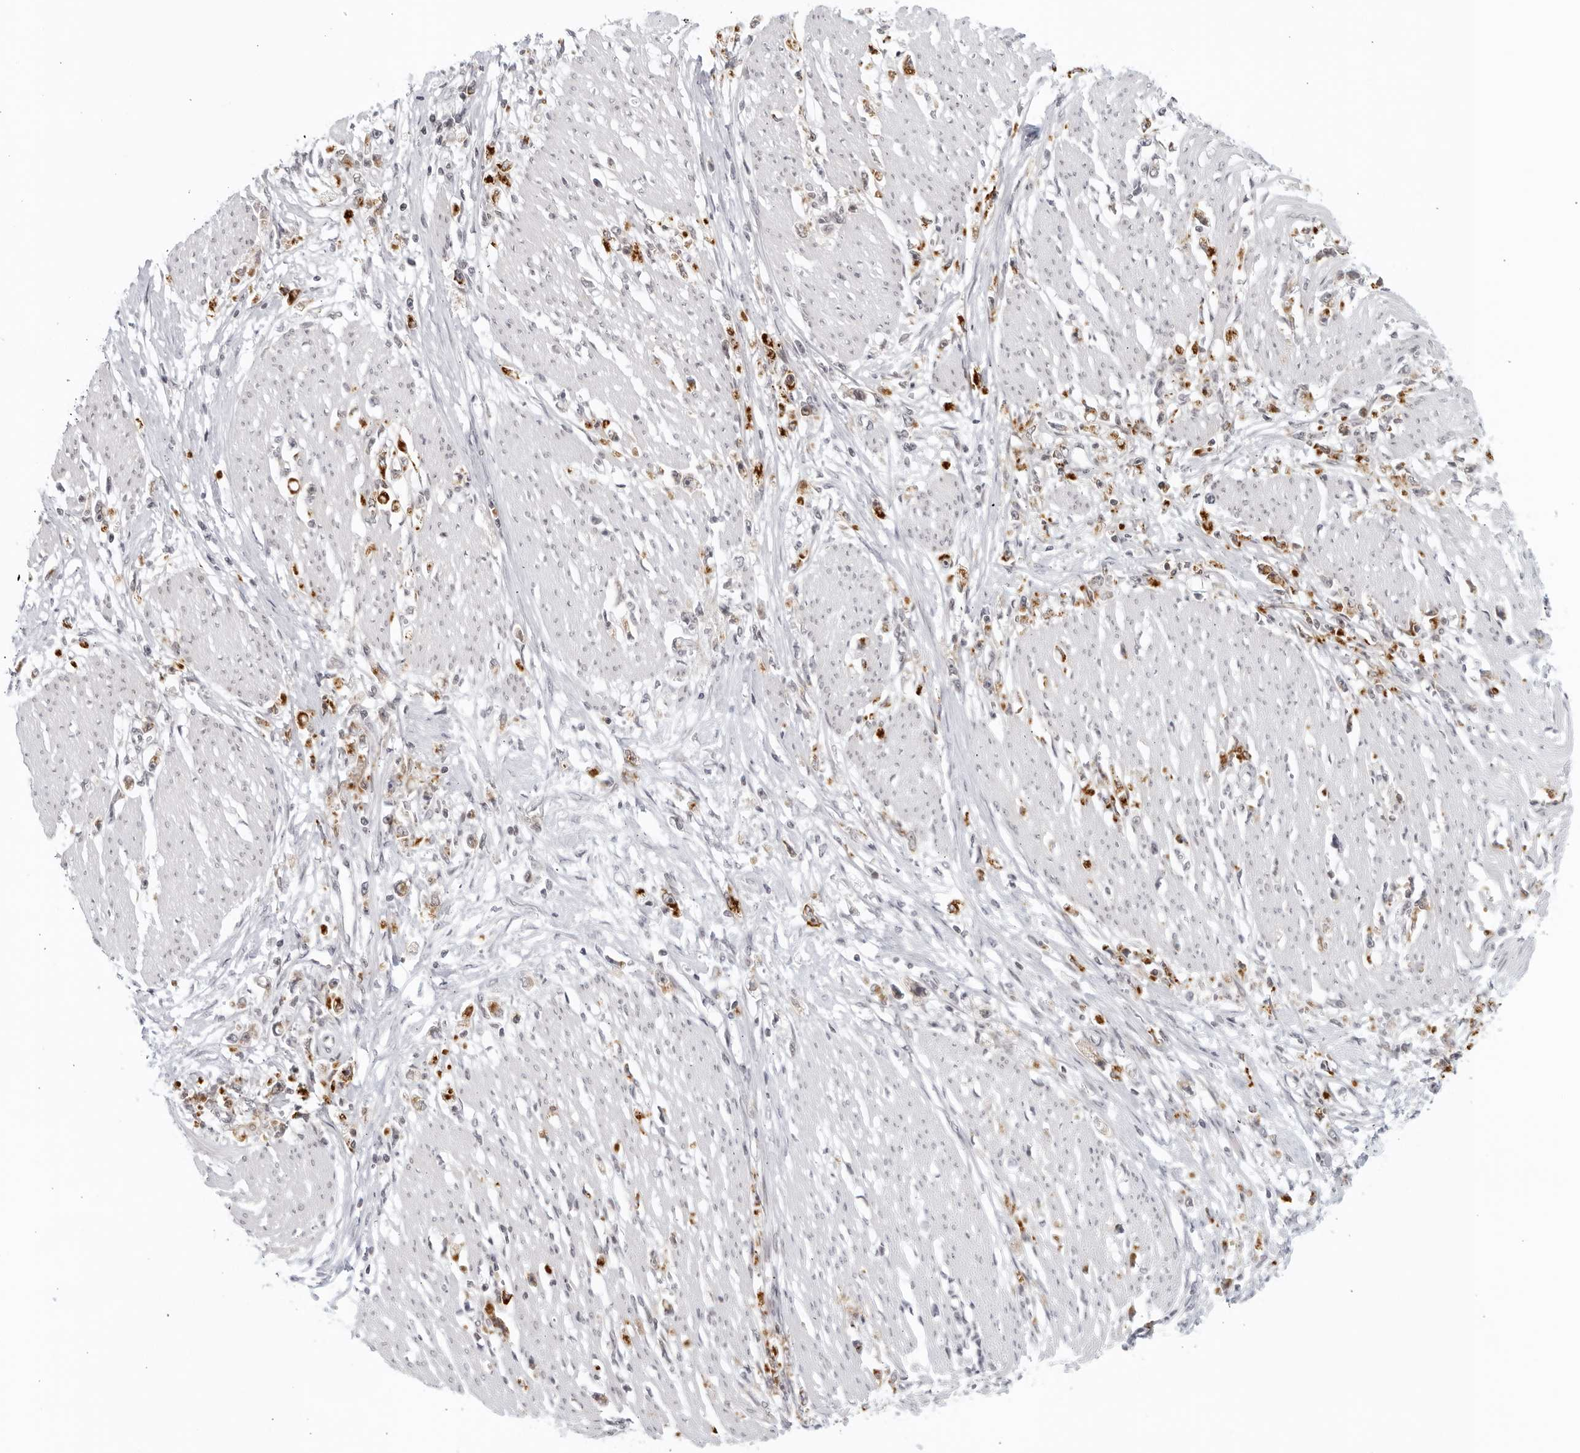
{"staining": {"intensity": "moderate", "quantity": "25%-75%", "location": "cytoplasmic/membranous,nuclear"}, "tissue": "stomach cancer", "cell_type": "Tumor cells", "image_type": "cancer", "snomed": [{"axis": "morphology", "description": "Adenocarcinoma, NOS"}, {"axis": "topography", "description": "Stomach"}], "caption": "Tumor cells reveal moderate cytoplasmic/membranous and nuclear positivity in approximately 25%-75% of cells in stomach cancer (adenocarcinoma).", "gene": "RAB11FIP3", "patient": {"sex": "female", "age": 59}}